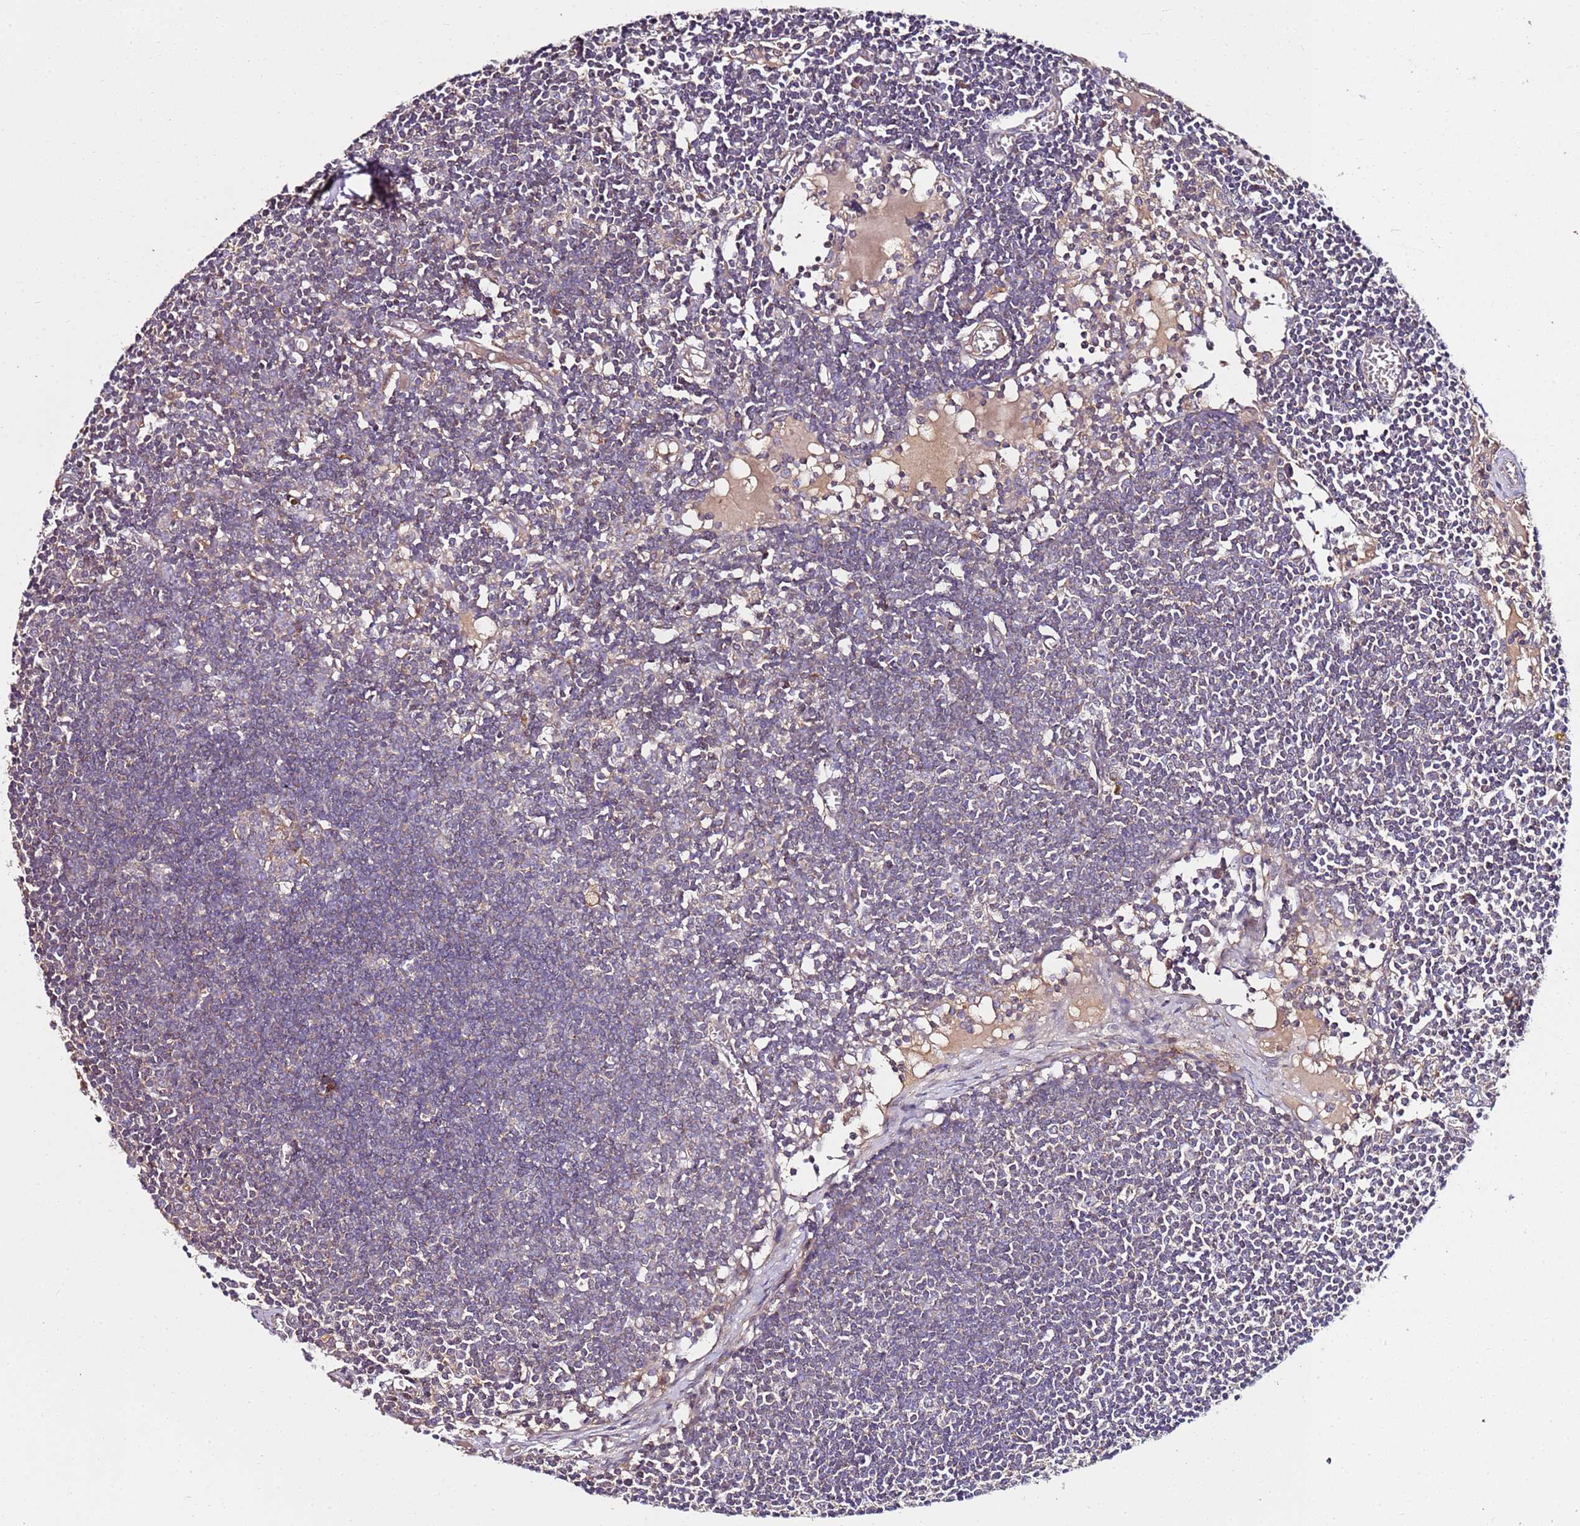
{"staining": {"intensity": "weak", "quantity": "<25%", "location": "cytoplasmic/membranous"}, "tissue": "lymph node", "cell_type": "Germinal center cells", "image_type": "normal", "snomed": [{"axis": "morphology", "description": "Normal tissue, NOS"}, {"axis": "topography", "description": "Lymph node"}], "caption": "Immunohistochemistry (IHC) micrograph of benign lymph node stained for a protein (brown), which shows no staining in germinal center cells. (DAB immunohistochemistry (IHC) visualized using brightfield microscopy, high magnification).", "gene": "KRTAP21", "patient": {"sex": "female", "age": 11}}